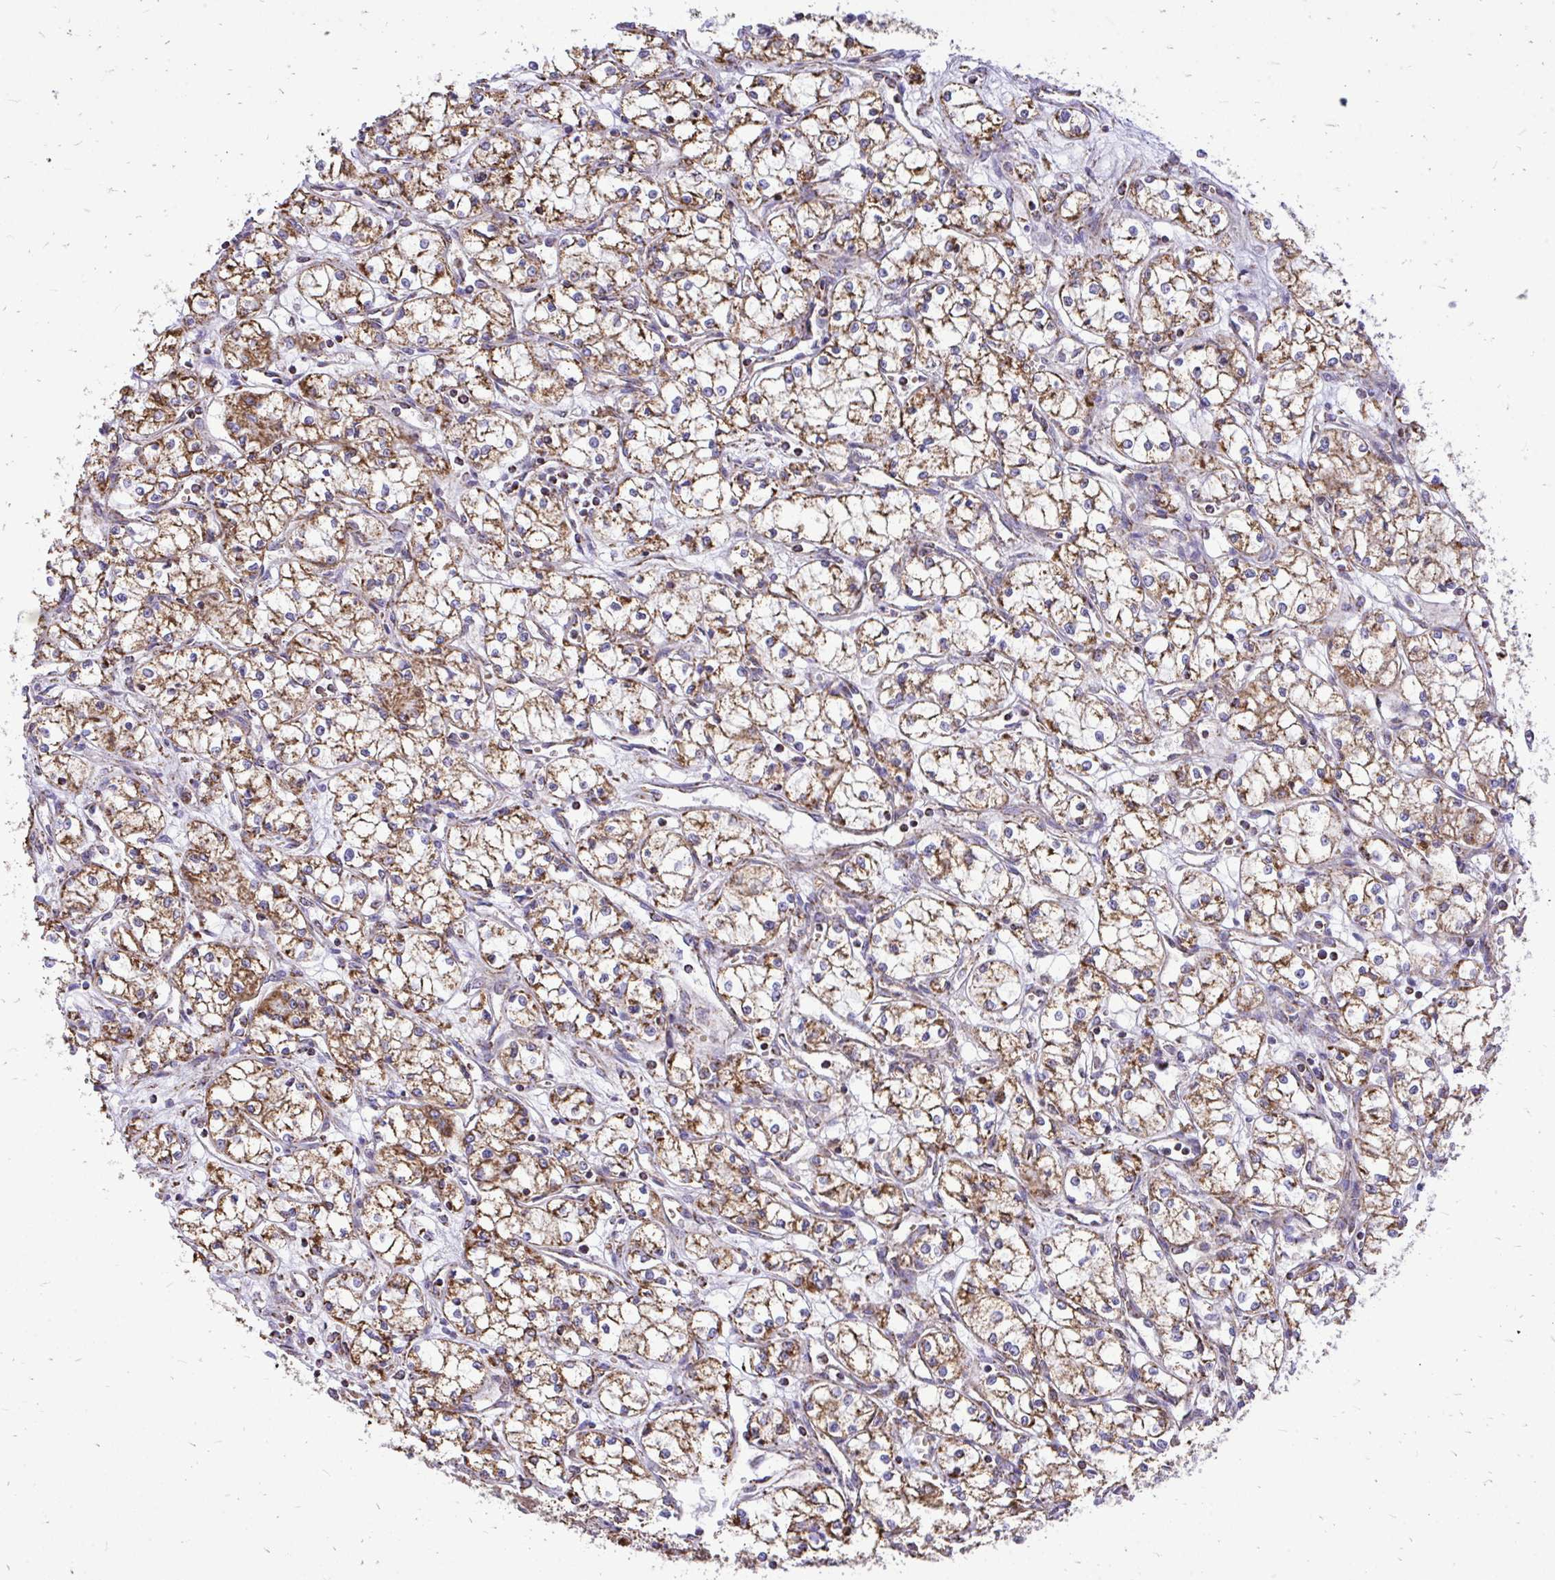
{"staining": {"intensity": "moderate", "quantity": ">75%", "location": "cytoplasmic/membranous"}, "tissue": "renal cancer", "cell_type": "Tumor cells", "image_type": "cancer", "snomed": [{"axis": "morphology", "description": "Normal tissue, NOS"}, {"axis": "morphology", "description": "Adenocarcinoma, NOS"}, {"axis": "topography", "description": "Kidney"}], "caption": "DAB (3,3'-diaminobenzidine) immunohistochemical staining of human renal cancer (adenocarcinoma) displays moderate cytoplasmic/membranous protein positivity in about >75% of tumor cells.", "gene": "UBE2C", "patient": {"sex": "male", "age": 59}}